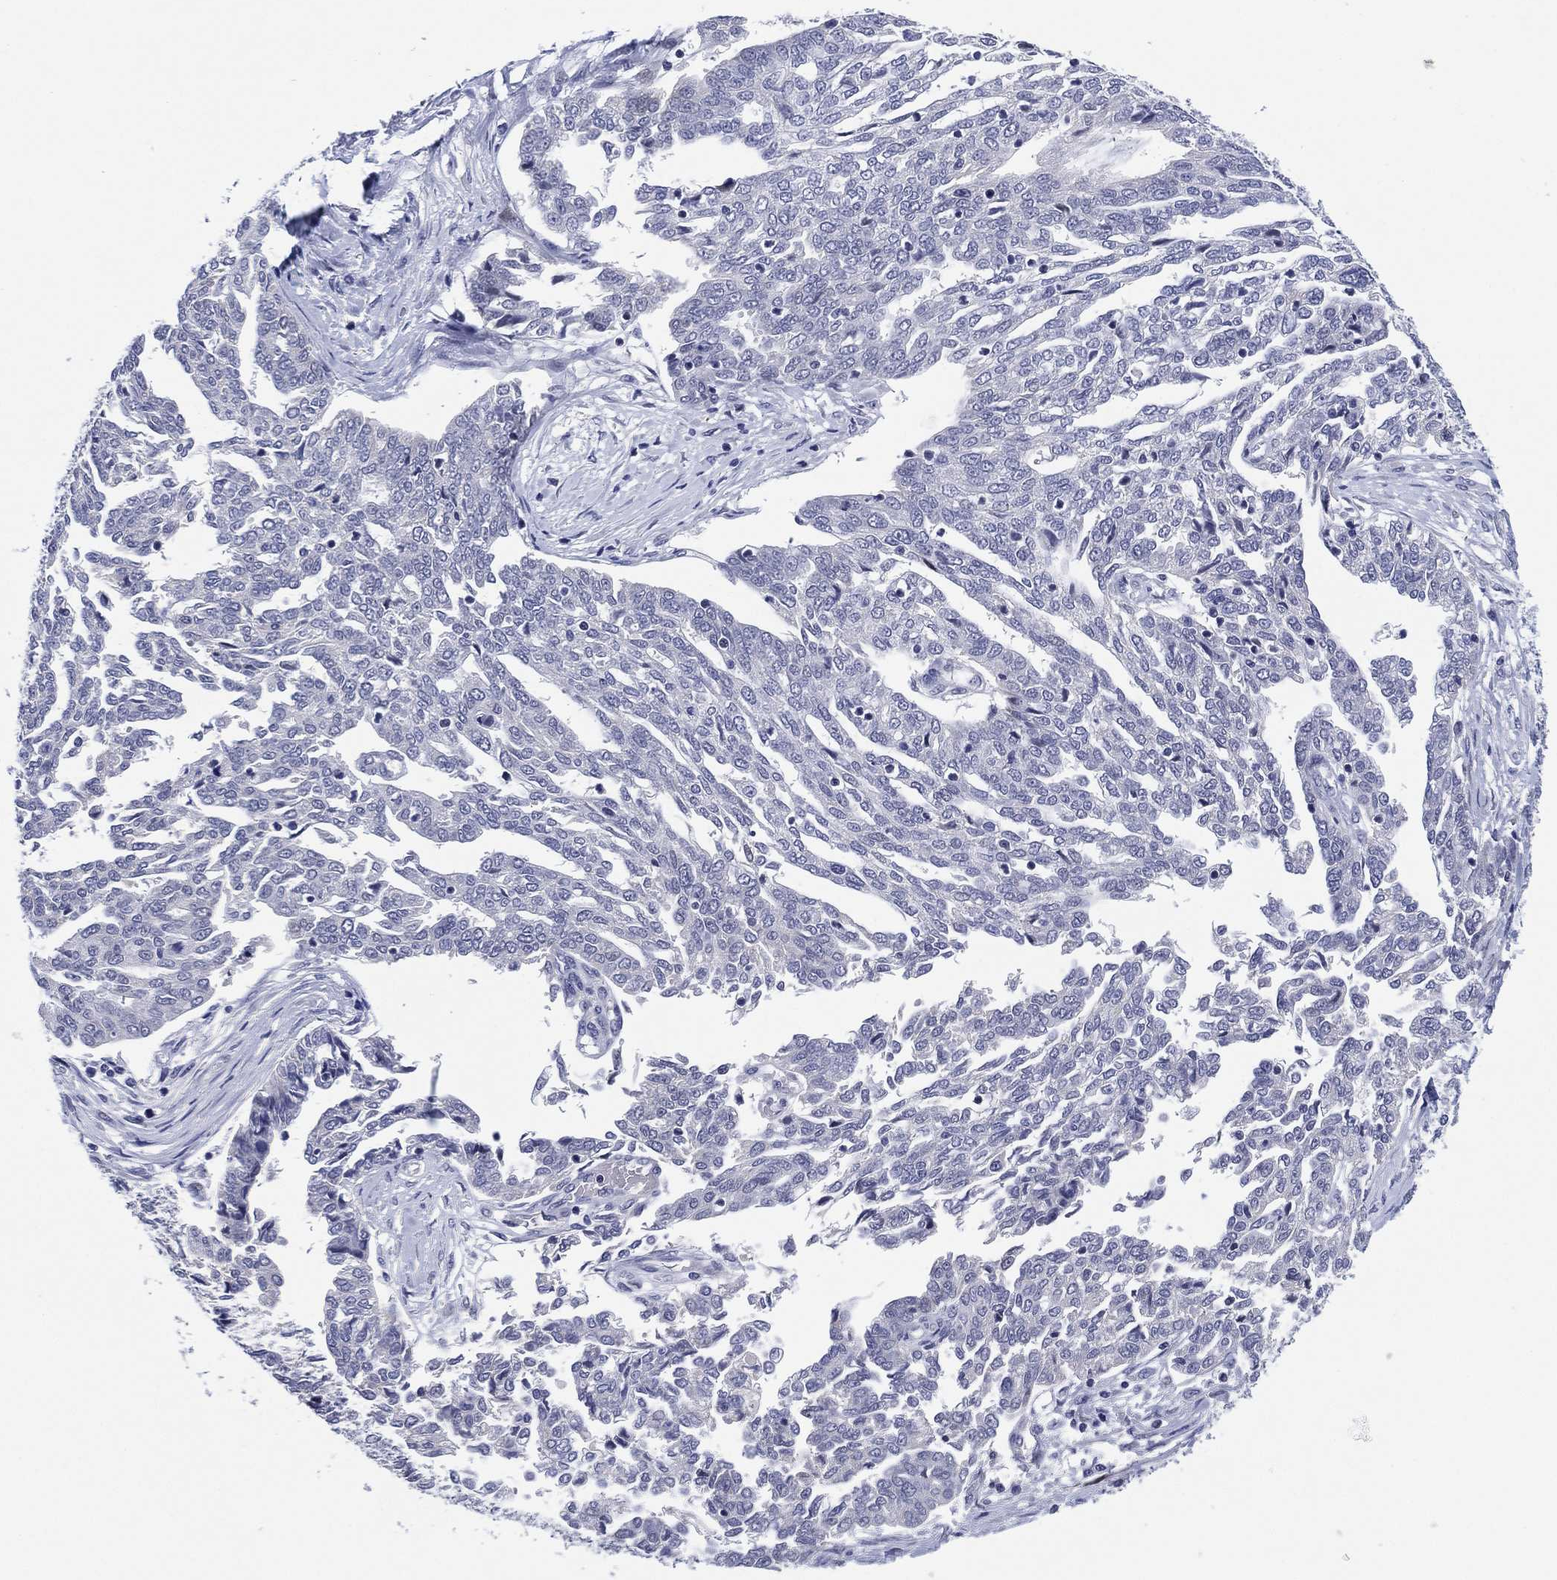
{"staining": {"intensity": "negative", "quantity": "none", "location": "none"}, "tissue": "ovarian cancer", "cell_type": "Tumor cells", "image_type": "cancer", "snomed": [{"axis": "morphology", "description": "Cystadenocarcinoma, serous, NOS"}, {"axis": "topography", "description": "Ovary"}], "caption": "This is an IHC micrograph of ovarian serous cystadenocarcinoma. There is no expression in tumor cells.", "gene": "CLIP3", "patient": {"sex": "female", "age": 67}}